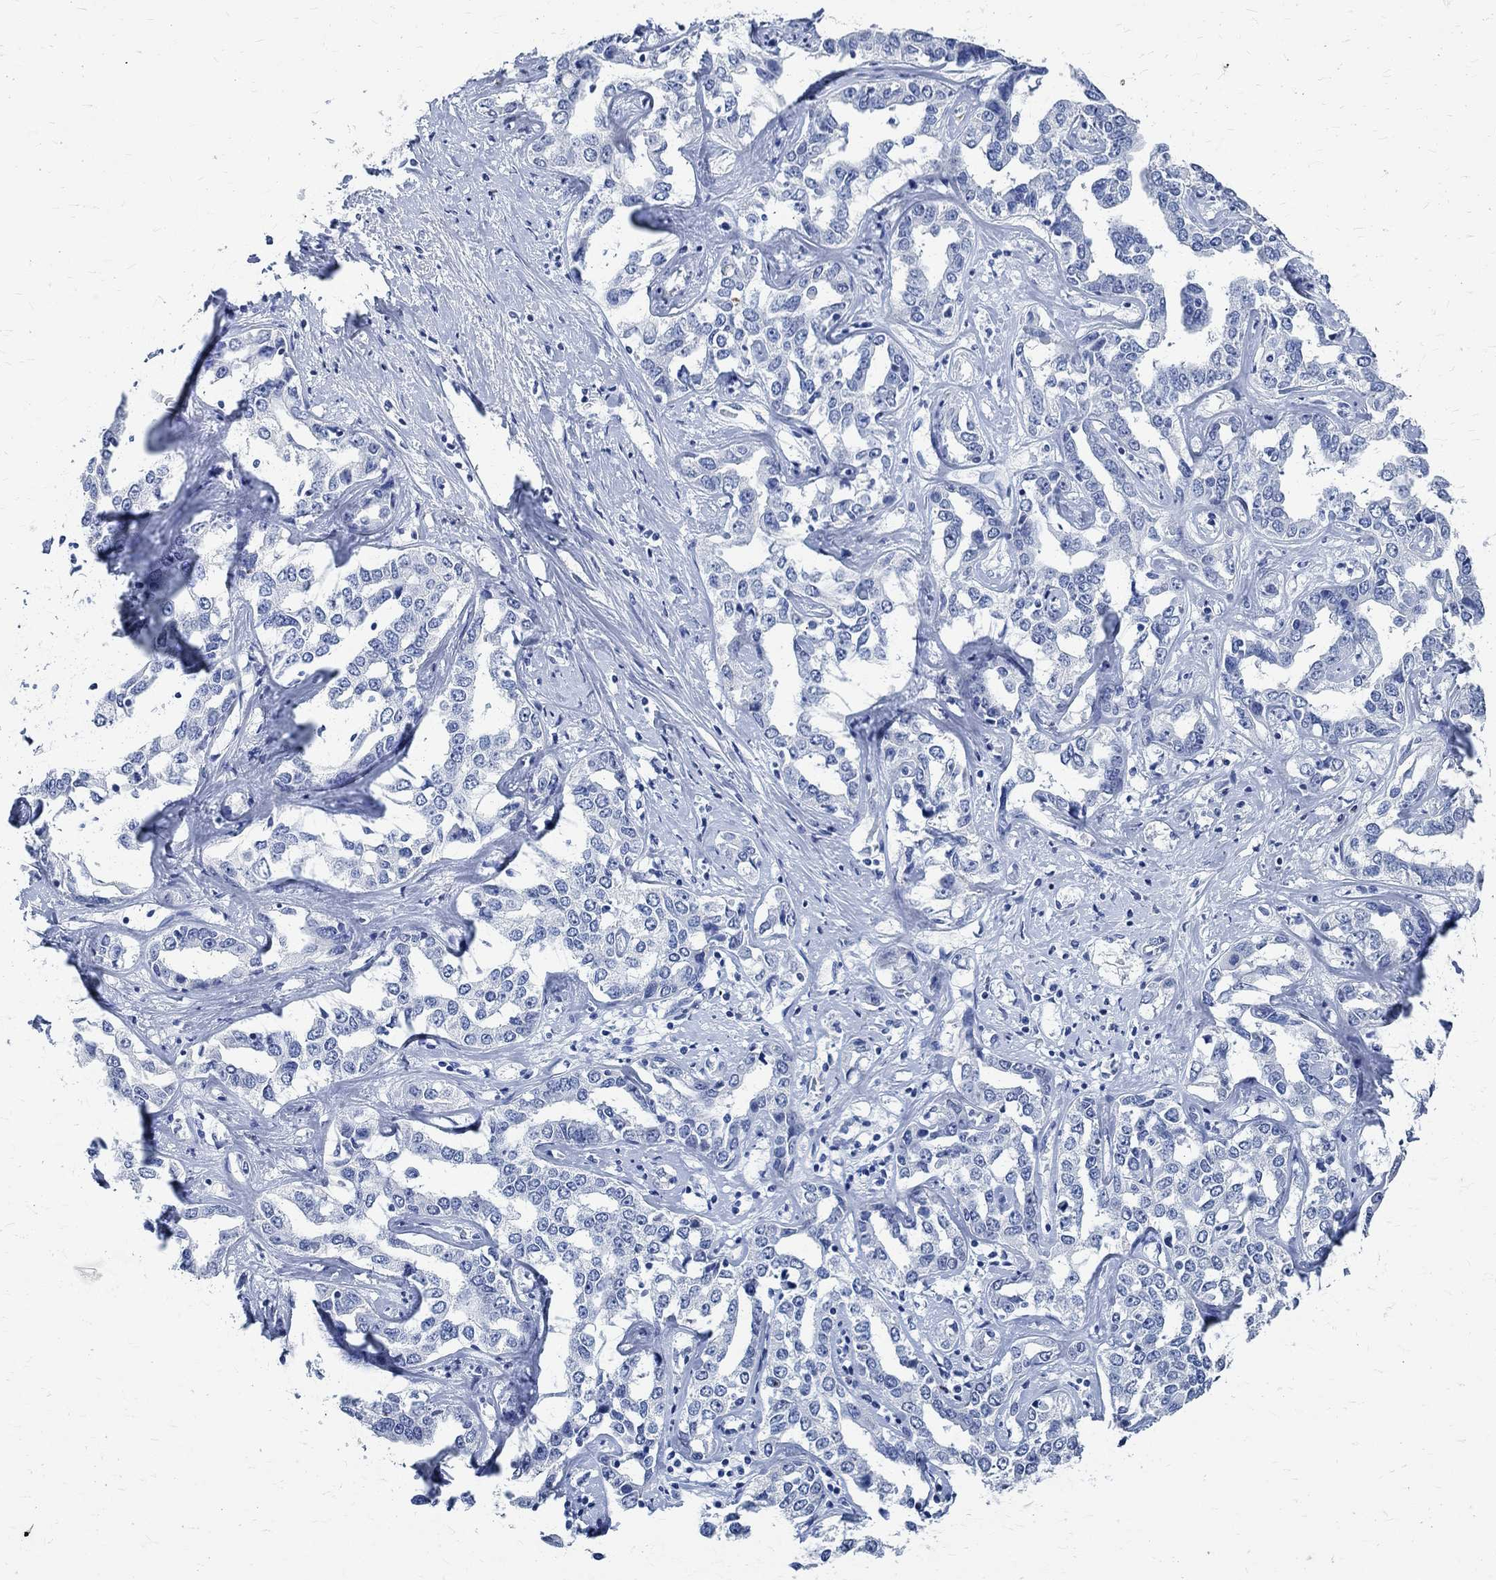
{"staining": {"intensity": "negative", "quantity": "none", "location": "none"}, "tissue": "liver cancer", "cell_type": "Tumor cells", "image_type": "cancer", "snomed": [{"axis": "morphology", "description": "Cholangiocarcinoma"}, {"axis": "topography", "description": "Liver"}], "caption": "Human cholangiocarcinoma (liver) stained for a protein using IHC displays no positivity in tumor cells.", "gene": "TMEM221", "patient": {"sex": "male", "age": 59}}